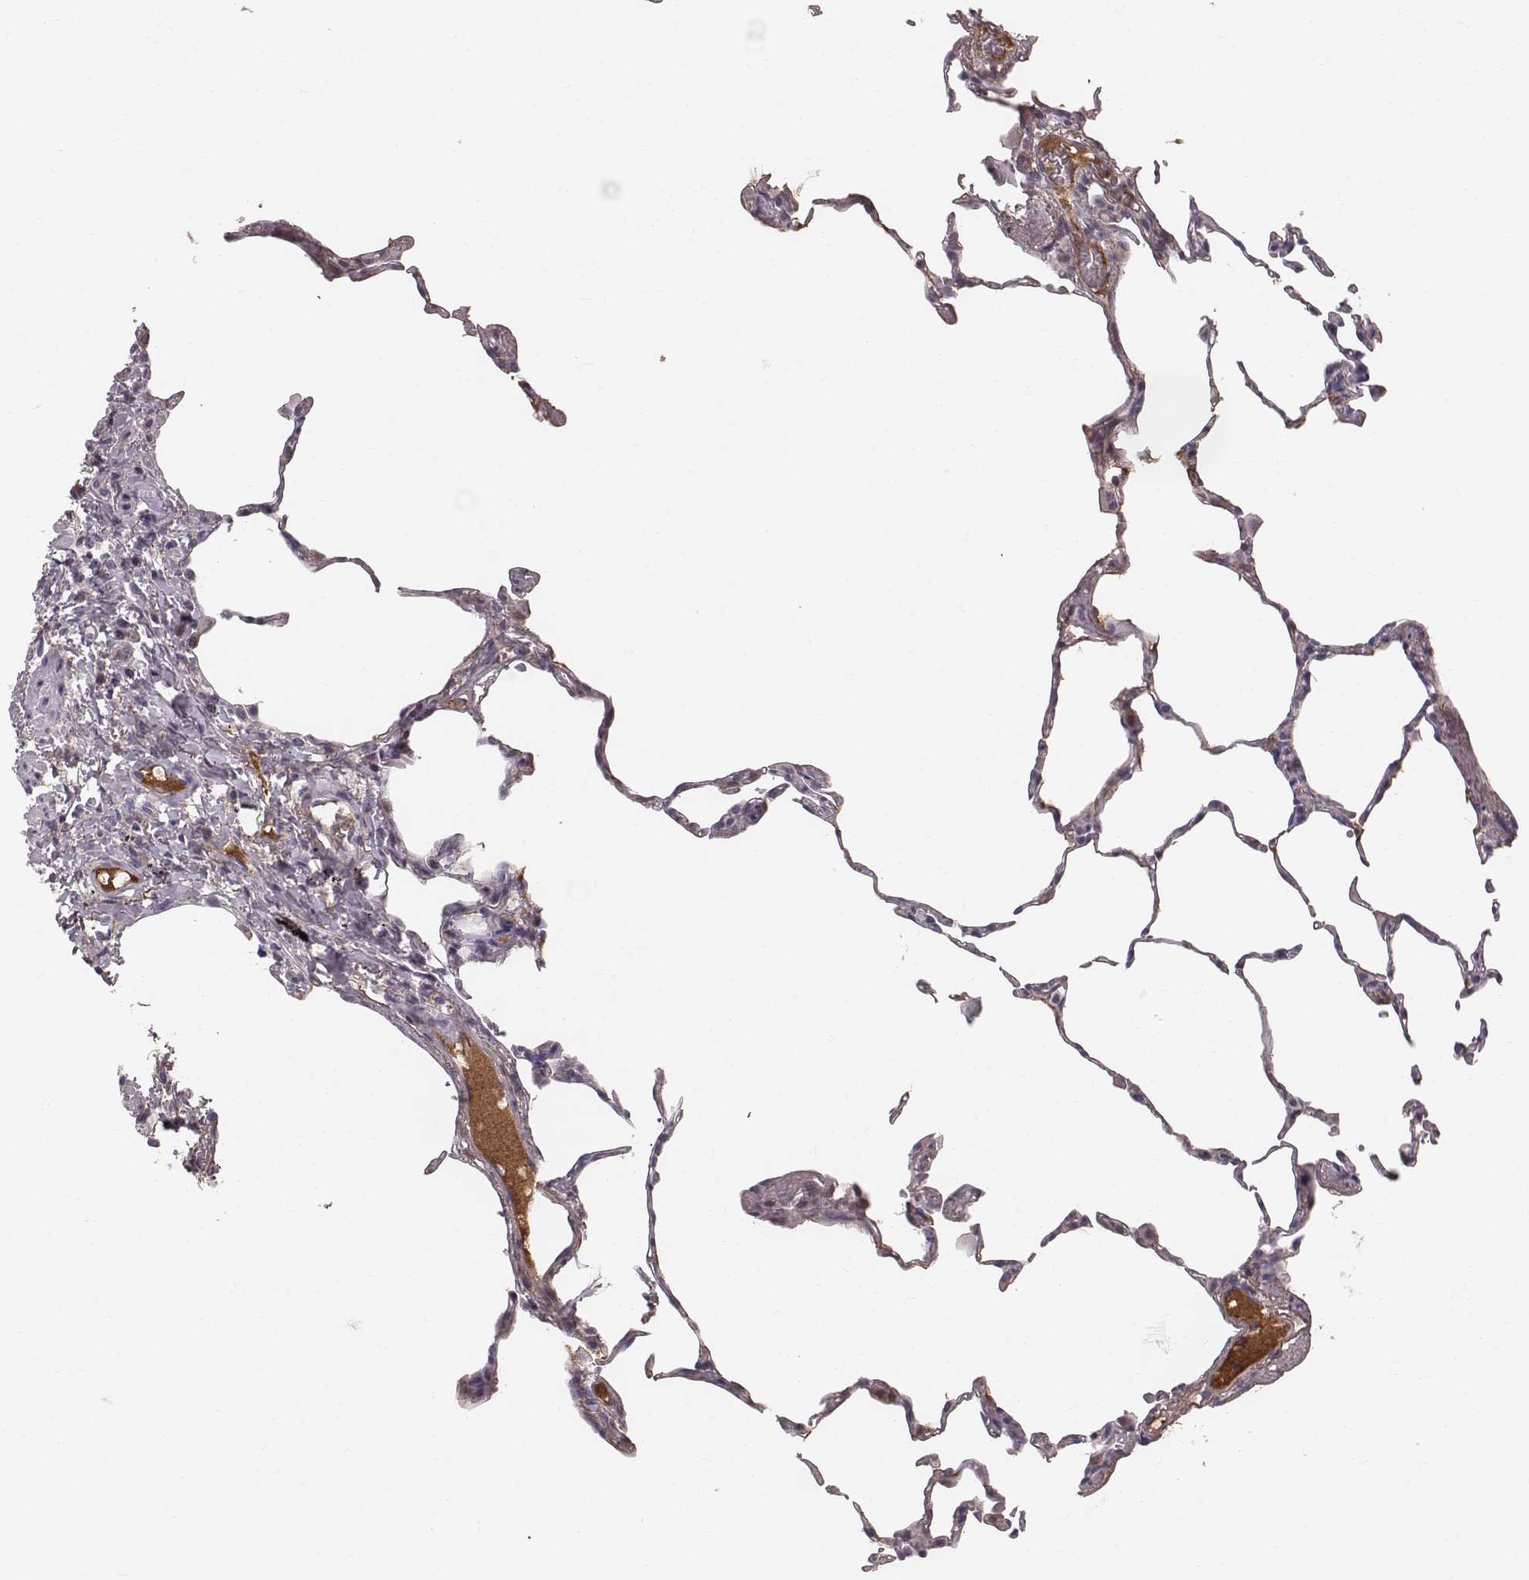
{"staining": {"intensity": "negative", "quantity": "none", "location": "none"}, "tissue": "lung", "cell_type": "Alveolar cells", "image_type": "normal", "snomed": [{"axis": "morphology", "description": "Normal tissue, NOS"}, {"axis": "topography", "description": "Lung"}], "caption": "A high-resolution image shows immunohistochemistry (IHC) staining of unremarkable lung, which reveals no significant positivity in alveolar cells. (Stains: DAB (3,3'-diaminobenzidine) immunohistochemistry with hematoxylin counter stain, Microscopy: brightfield microscopy at high magnification).", "gene": "CFTR", "patient": {"sex": "female", "age": 57}}